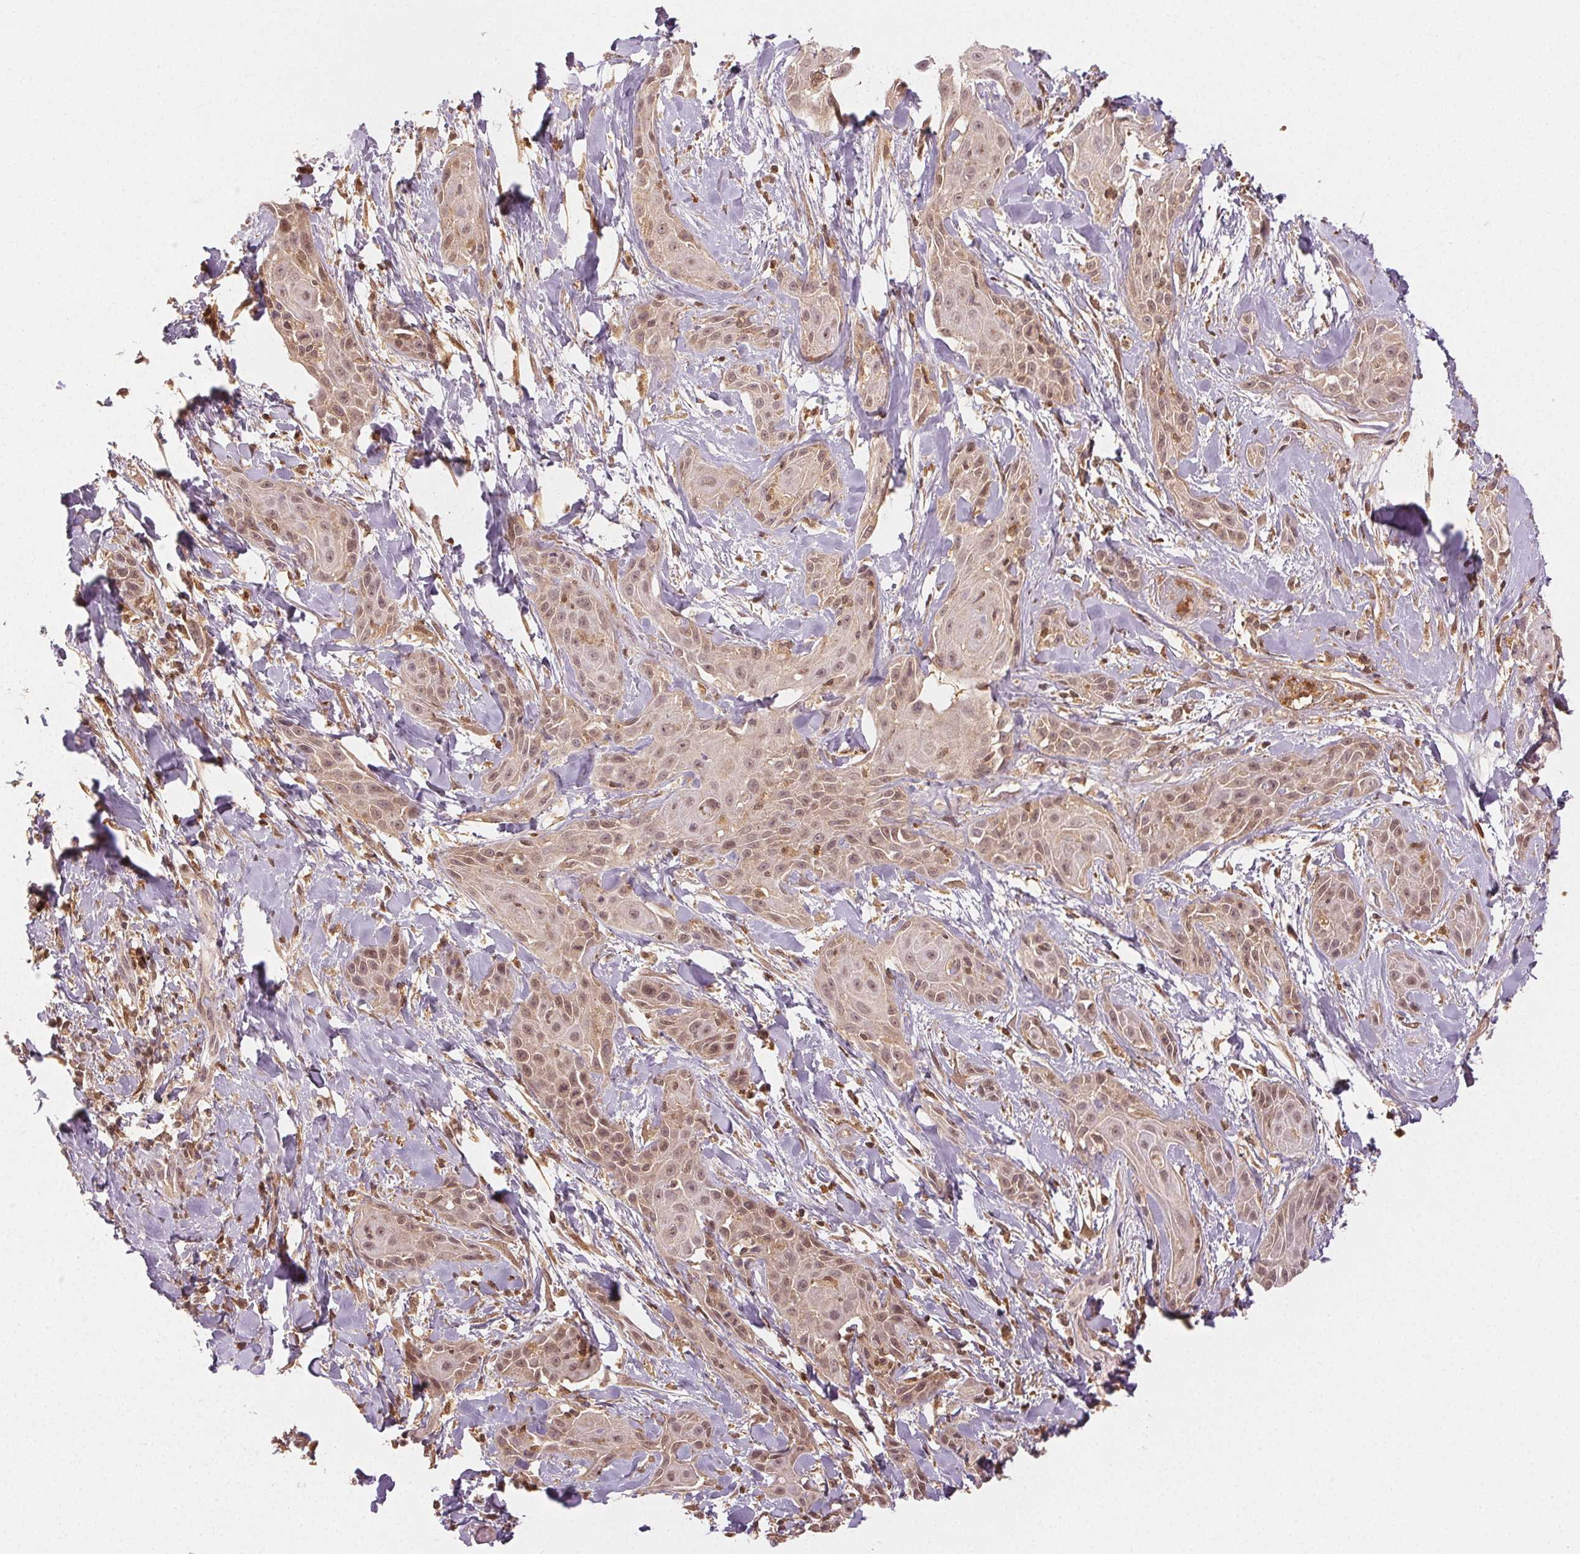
{"staining": {"intensity": "weak", "quantity": ">75%", "location": "nuclear"}, "tissue": "skin cancer", "cell_type": "Tumor cells", "image_type": "cancer", "snomed": [{"axis": "morphology", "description": "Squamous cell carcinoma, NOS"}, {"axis": "topography", "description": "Skin"}, {"axis": "topography", "description": "Anal"}], "caption": "Approximately >75% of tumor cells in human skin squamous cell carcinoma show weak nuclear protein positivity as visualized by brown immunohistochemical staining.", "gene": "MAPK14", "patient": {"sex": "male", "age": 64}}